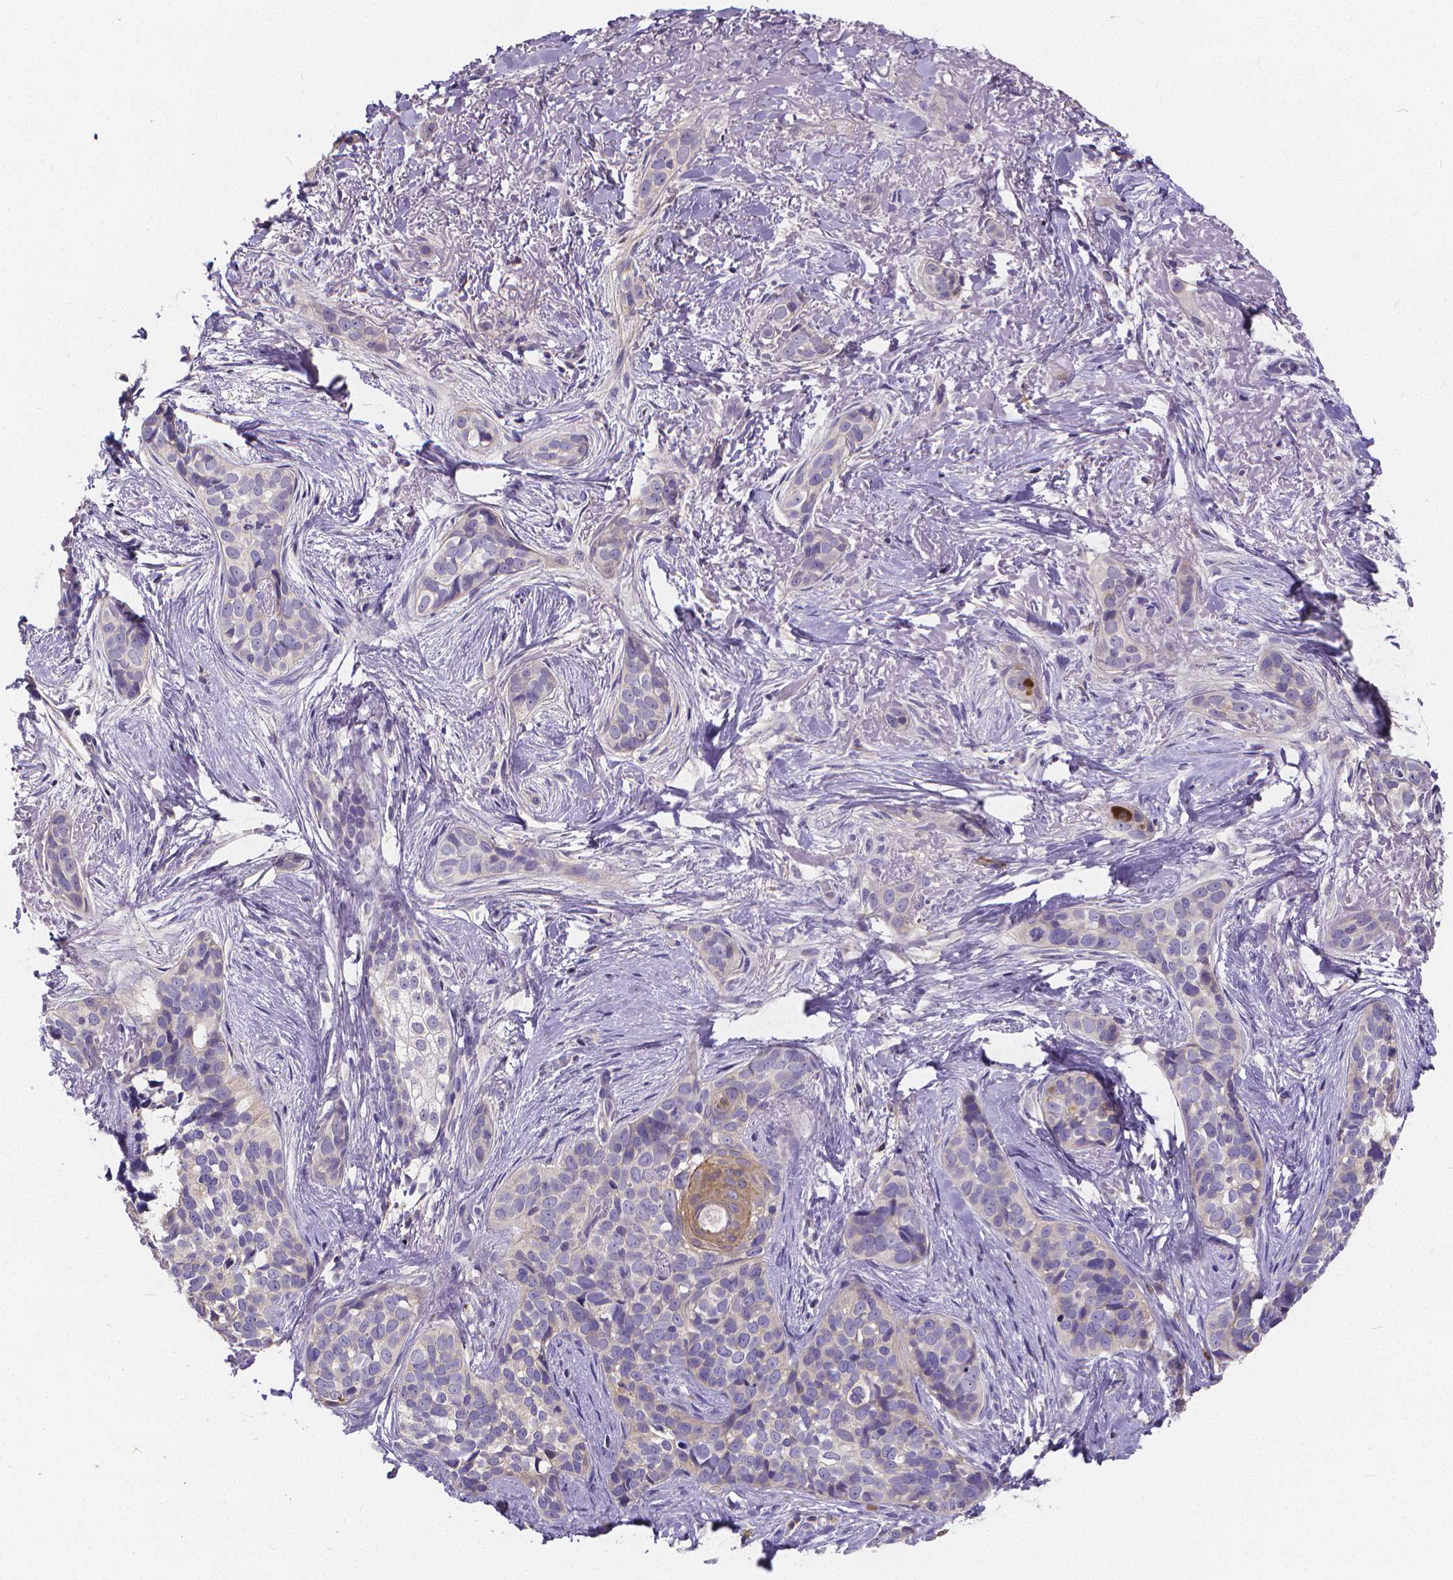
{"staining": {"intensity": "negative", "quantity": "none", "location": "none"}, "tissue": "skin cancer", "cell_type": "Tumor cells", "image_type": "cancer", "snomed": [{"axis": "morphology", "description": "Basal cell carcinoma"}, {"axis": "topography", "description": "Skin"}], "caption": "There is no significant expression in tumor cells of skin basal cell carcinoma.", "gene": "GLRB", "patient": {"sex": "male", "age": 87}}